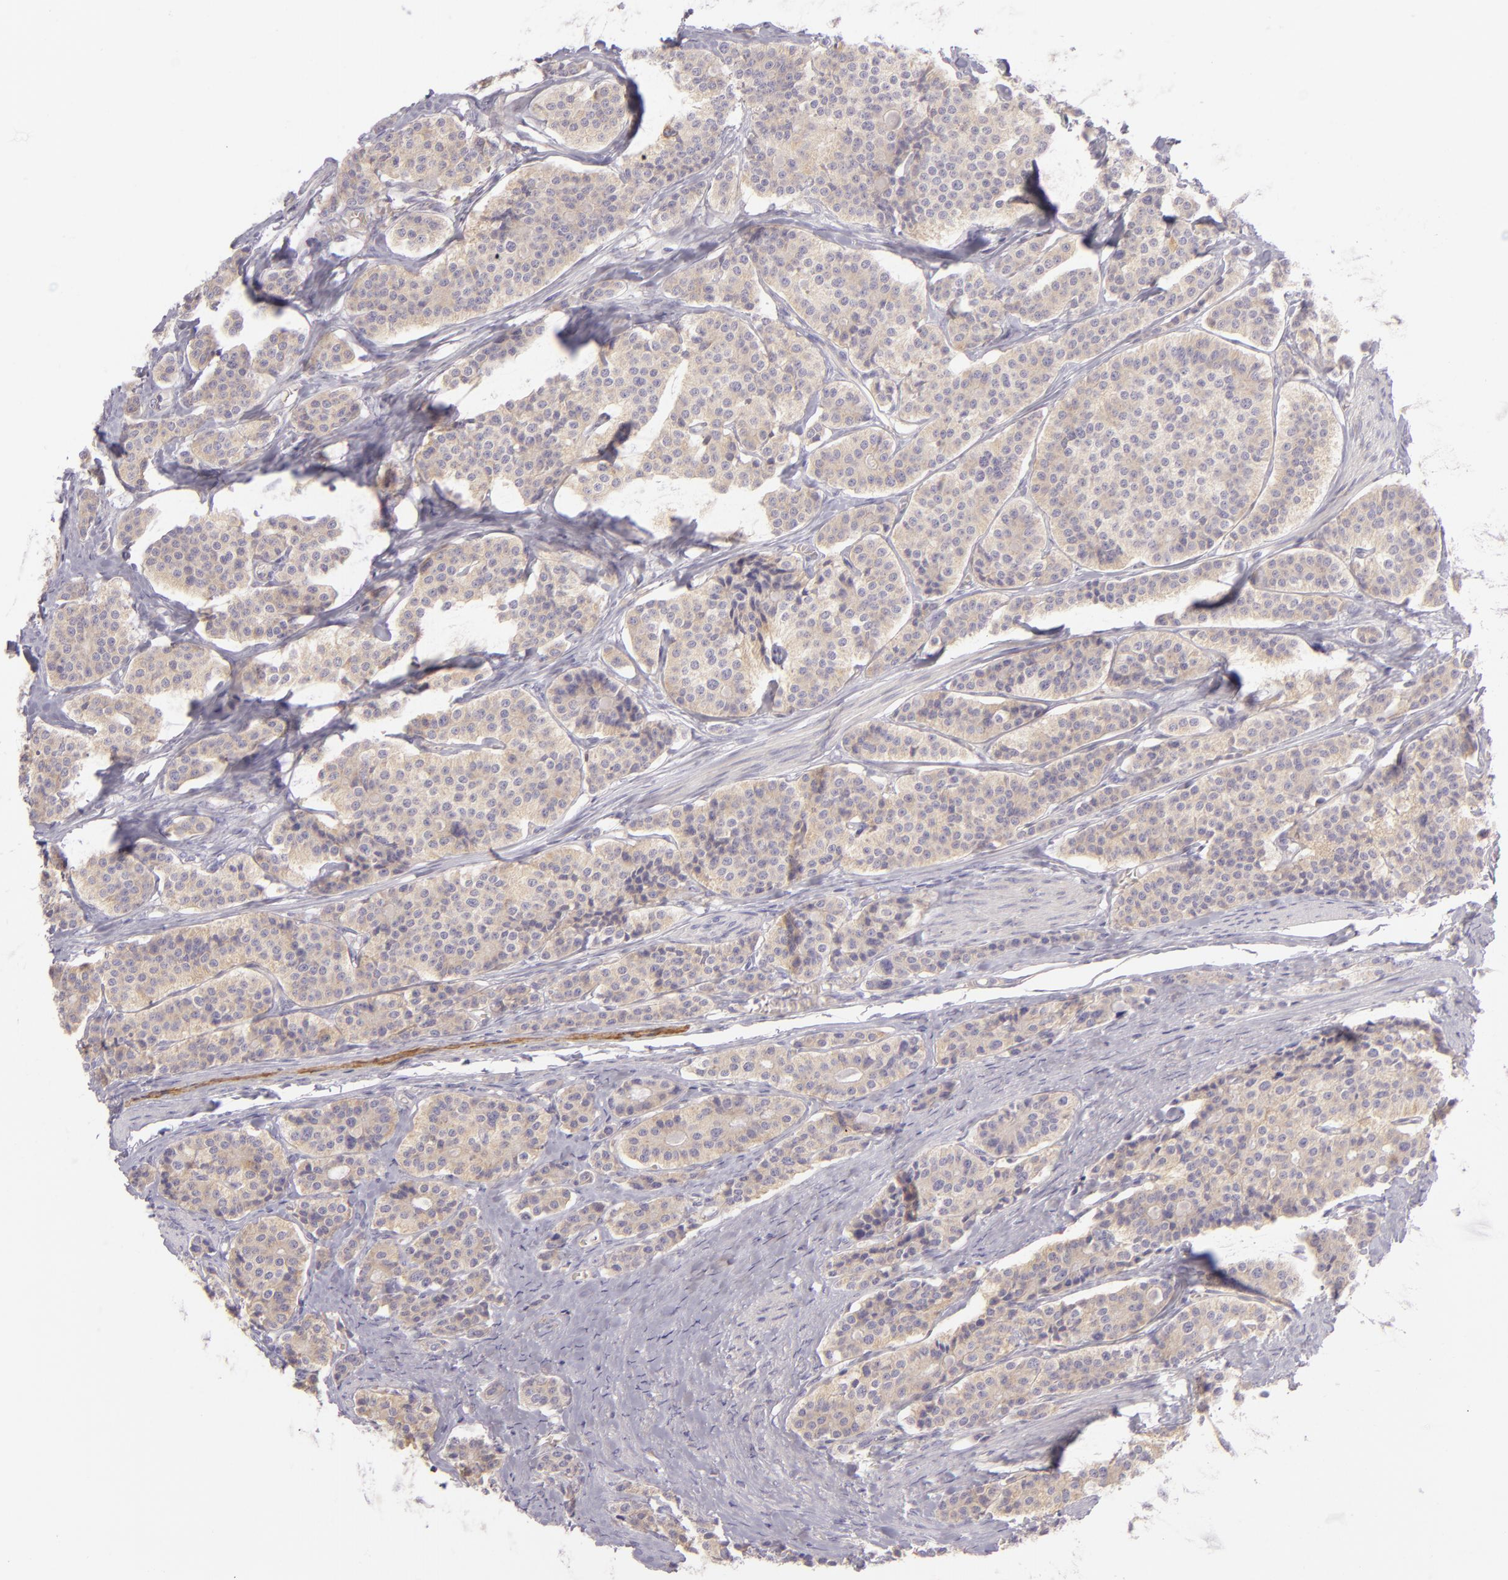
{"staining": {"intensity": "weak", "quantity": ">75%", "location": "cytoplasmic/membranous"}, "tissue": "carcinoid", "cell_type": "Tumor cells", "image_type": "cancer", "snomed": [{"axis": "morphology", "description": "Carcinoid, malignant, NOS"}, {"axis": "topography", "description": "Small intestine"}], "caption": "Immunohistochemical staining of malignant carcinoid demonstrates low levels of weak cytoplasmic/membranous staining in about >75% of tumor cells.", "gene": "ZC3H7B", "patient": {"sex": "male", "age": 63}}